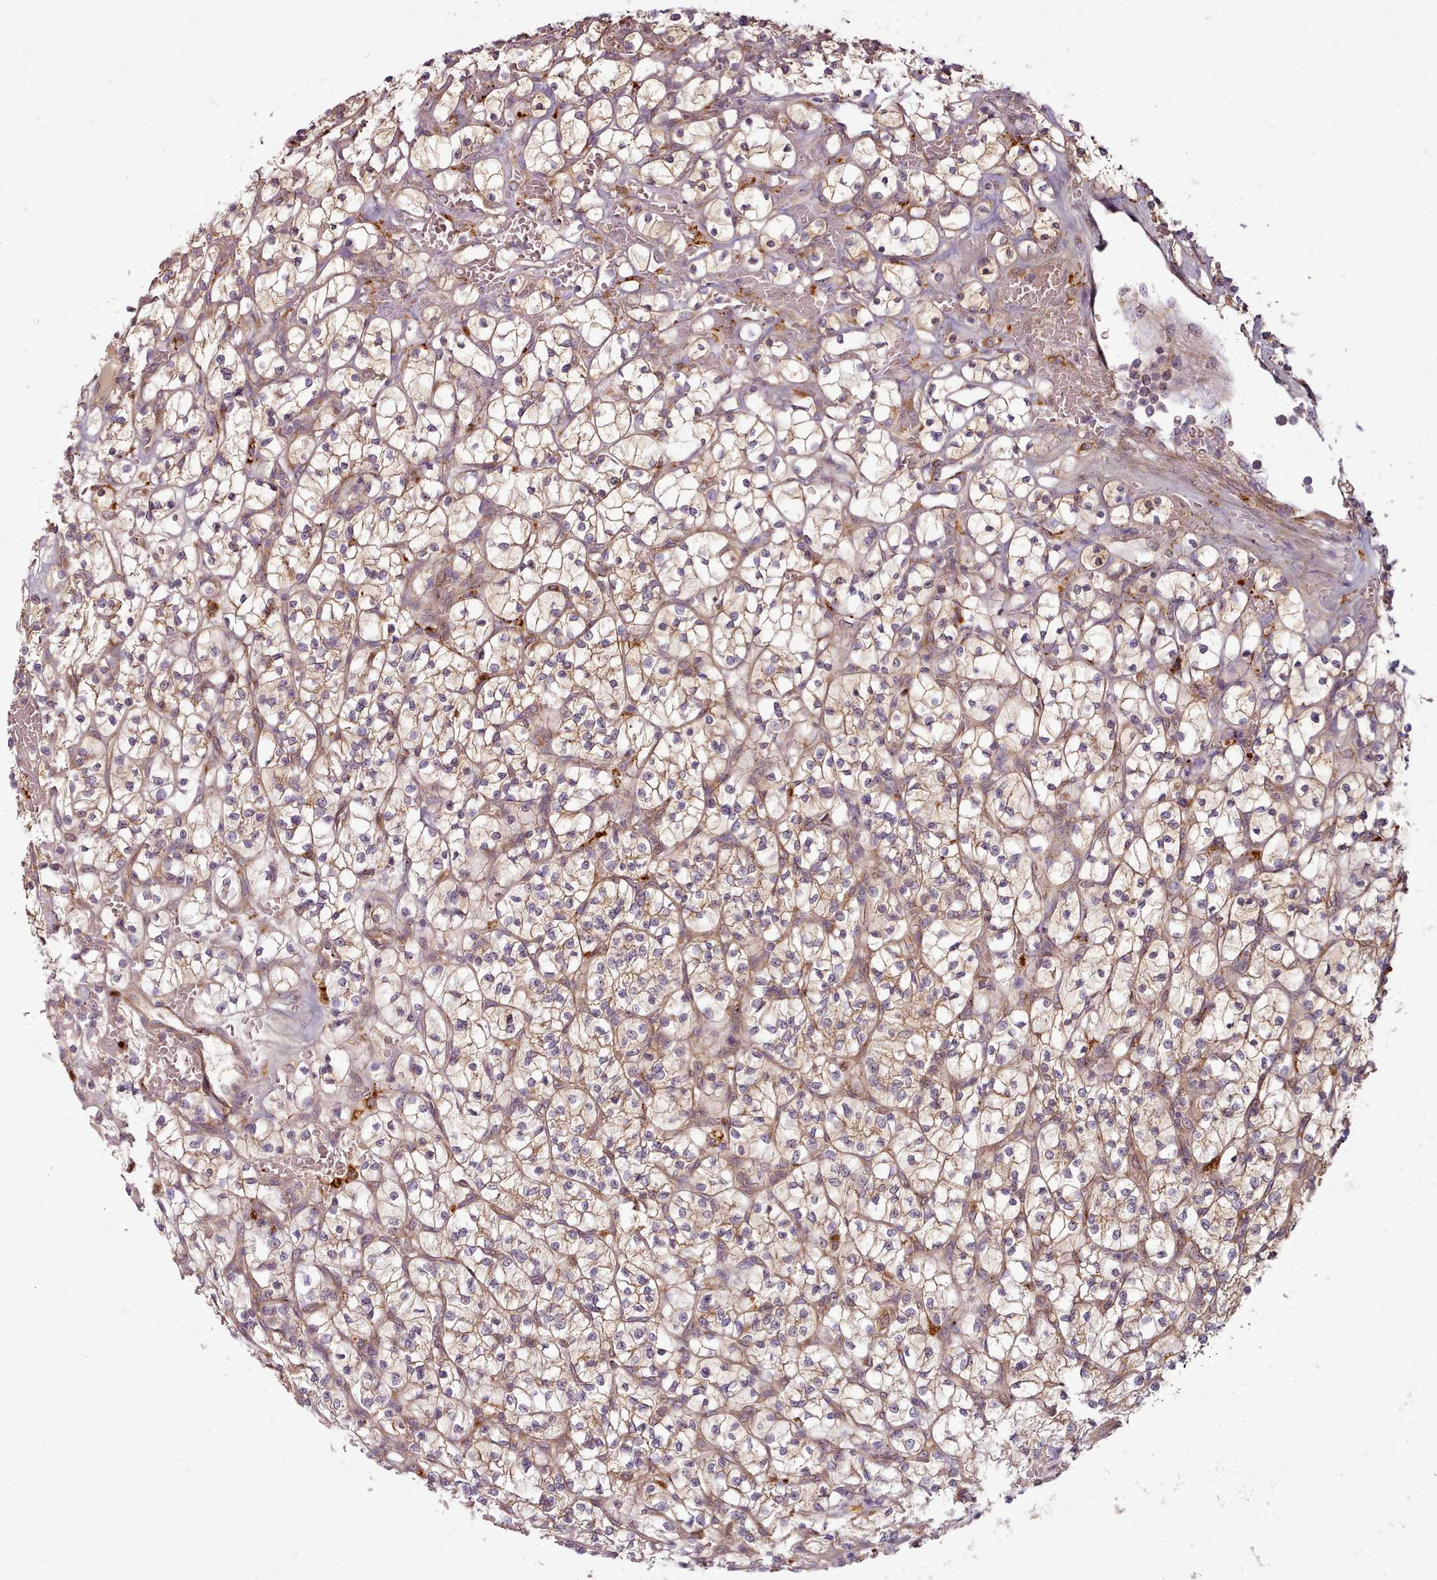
{"staining": {"intensity": "negative", "quantity": "none", "location": "none"}, "tissue": "renal cancer", "cell_type": "Tumor cells", "image_type": "cancer", "snomed": [{"axis": "morphology", "description": "Adenocarcinoma, NOS"}, {"axis": "topography", "description": "Kidney"}], "caption": "Tumor cells are negative for protein expression in human adenocarcinoma (renal). (DAB IHC with hematoxylin counter stain).", "gene": "C1QTNF5", "patient": {"sex": "female", "age": 64}}